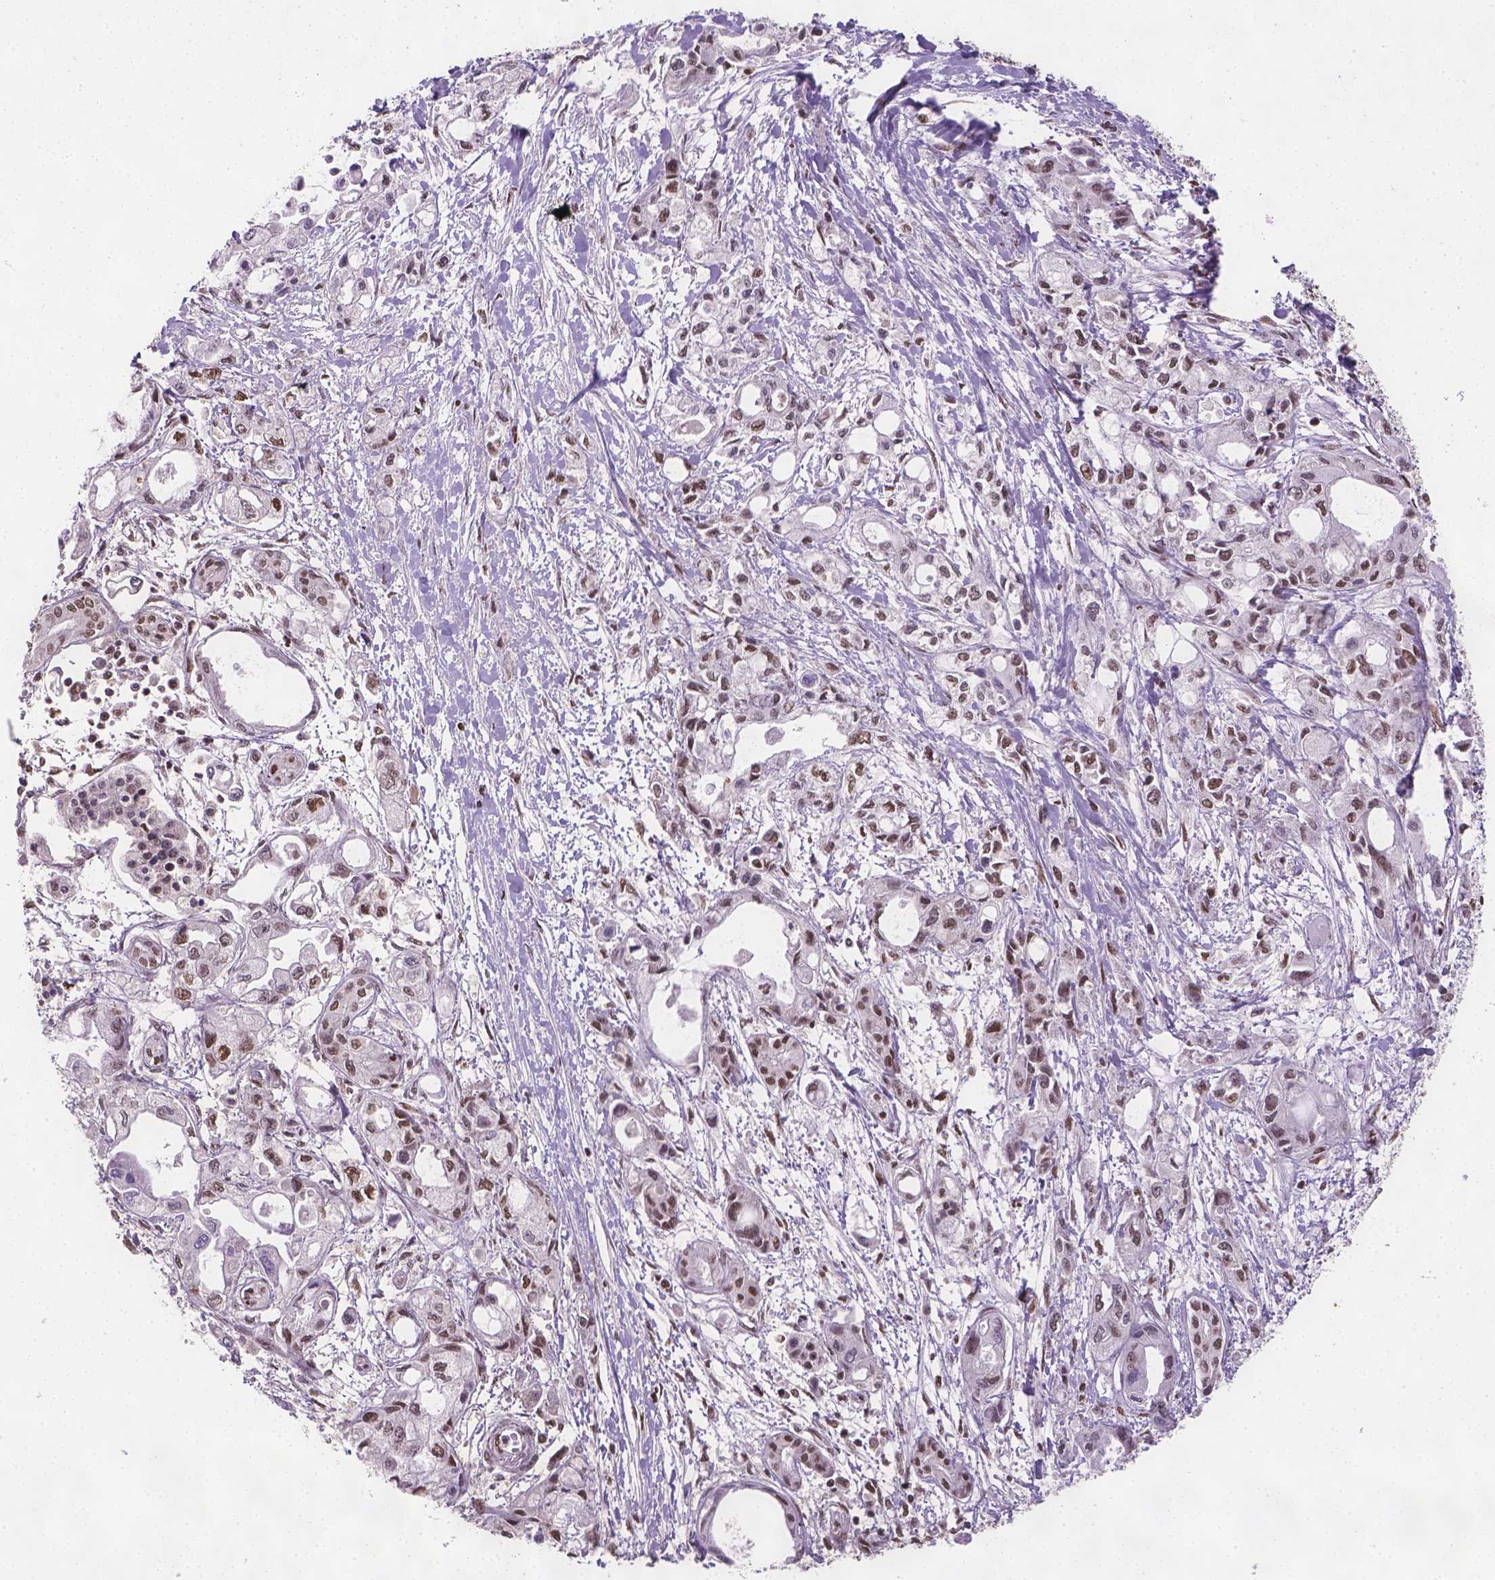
{"staining": {"intensity": "moderate", "quantity": ">75%", "location": "nuclear"}, "tissue": "pancreatic cancer", "cell_type": "Tumor cells", "image_type": "cancer", "snomed": [{"axis": "morphology", "description": "Adenocarcinoma, NOS"}, {"axis": "topography", "description": "Pancreas"}], "caption": "Immunohistochemical staining of adenocarcinoma (pancreatic) shows medium levels of moderate nuclear protein positivity in about >75% of tumor cells. (DAB (3,3'-diaminobenzidine) = brown stain, brightfield microscopy at high magnification).", "gene": "FANCE", "patient": {"sex": "female", "age": 61}}